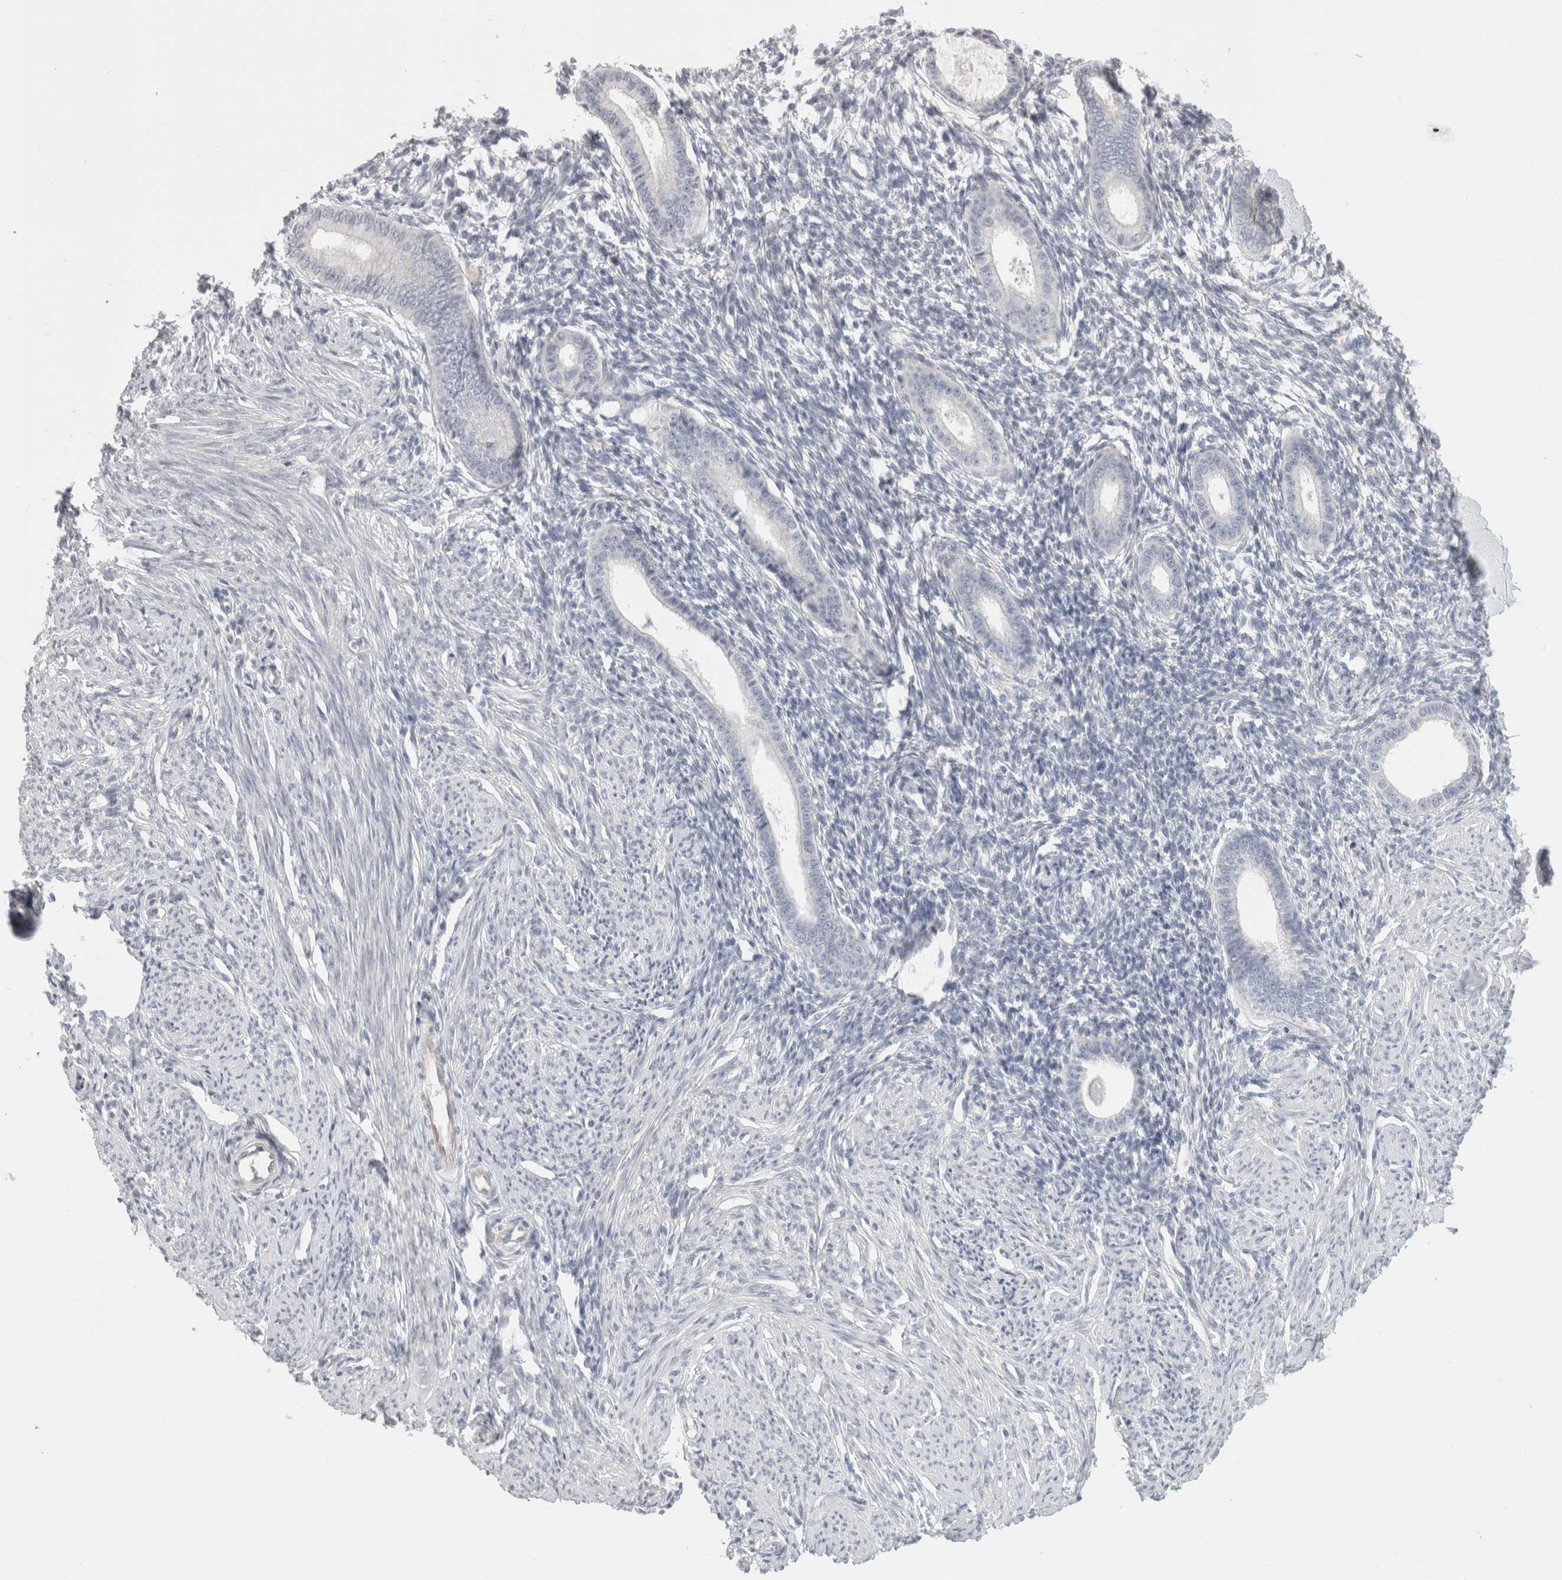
{"staining": {"intensity": "negative", "quantity": "none", "location": "none"}, "tissue": "endometrium", "cell_type": "Cells in endometrial stroma", "image_type": "normal", "snomed": [{"axis": "morphology", "description": "Normal tissue, NOS"}, {"axis": "topography", "description": "Endometrium"}], "caption": "Protein analysis of unremarkable endometrium displays no significant staining in cells in endometrial stroma.", "gene": "FBLIM1", "patient": {"sex": "female", "age": 56}}